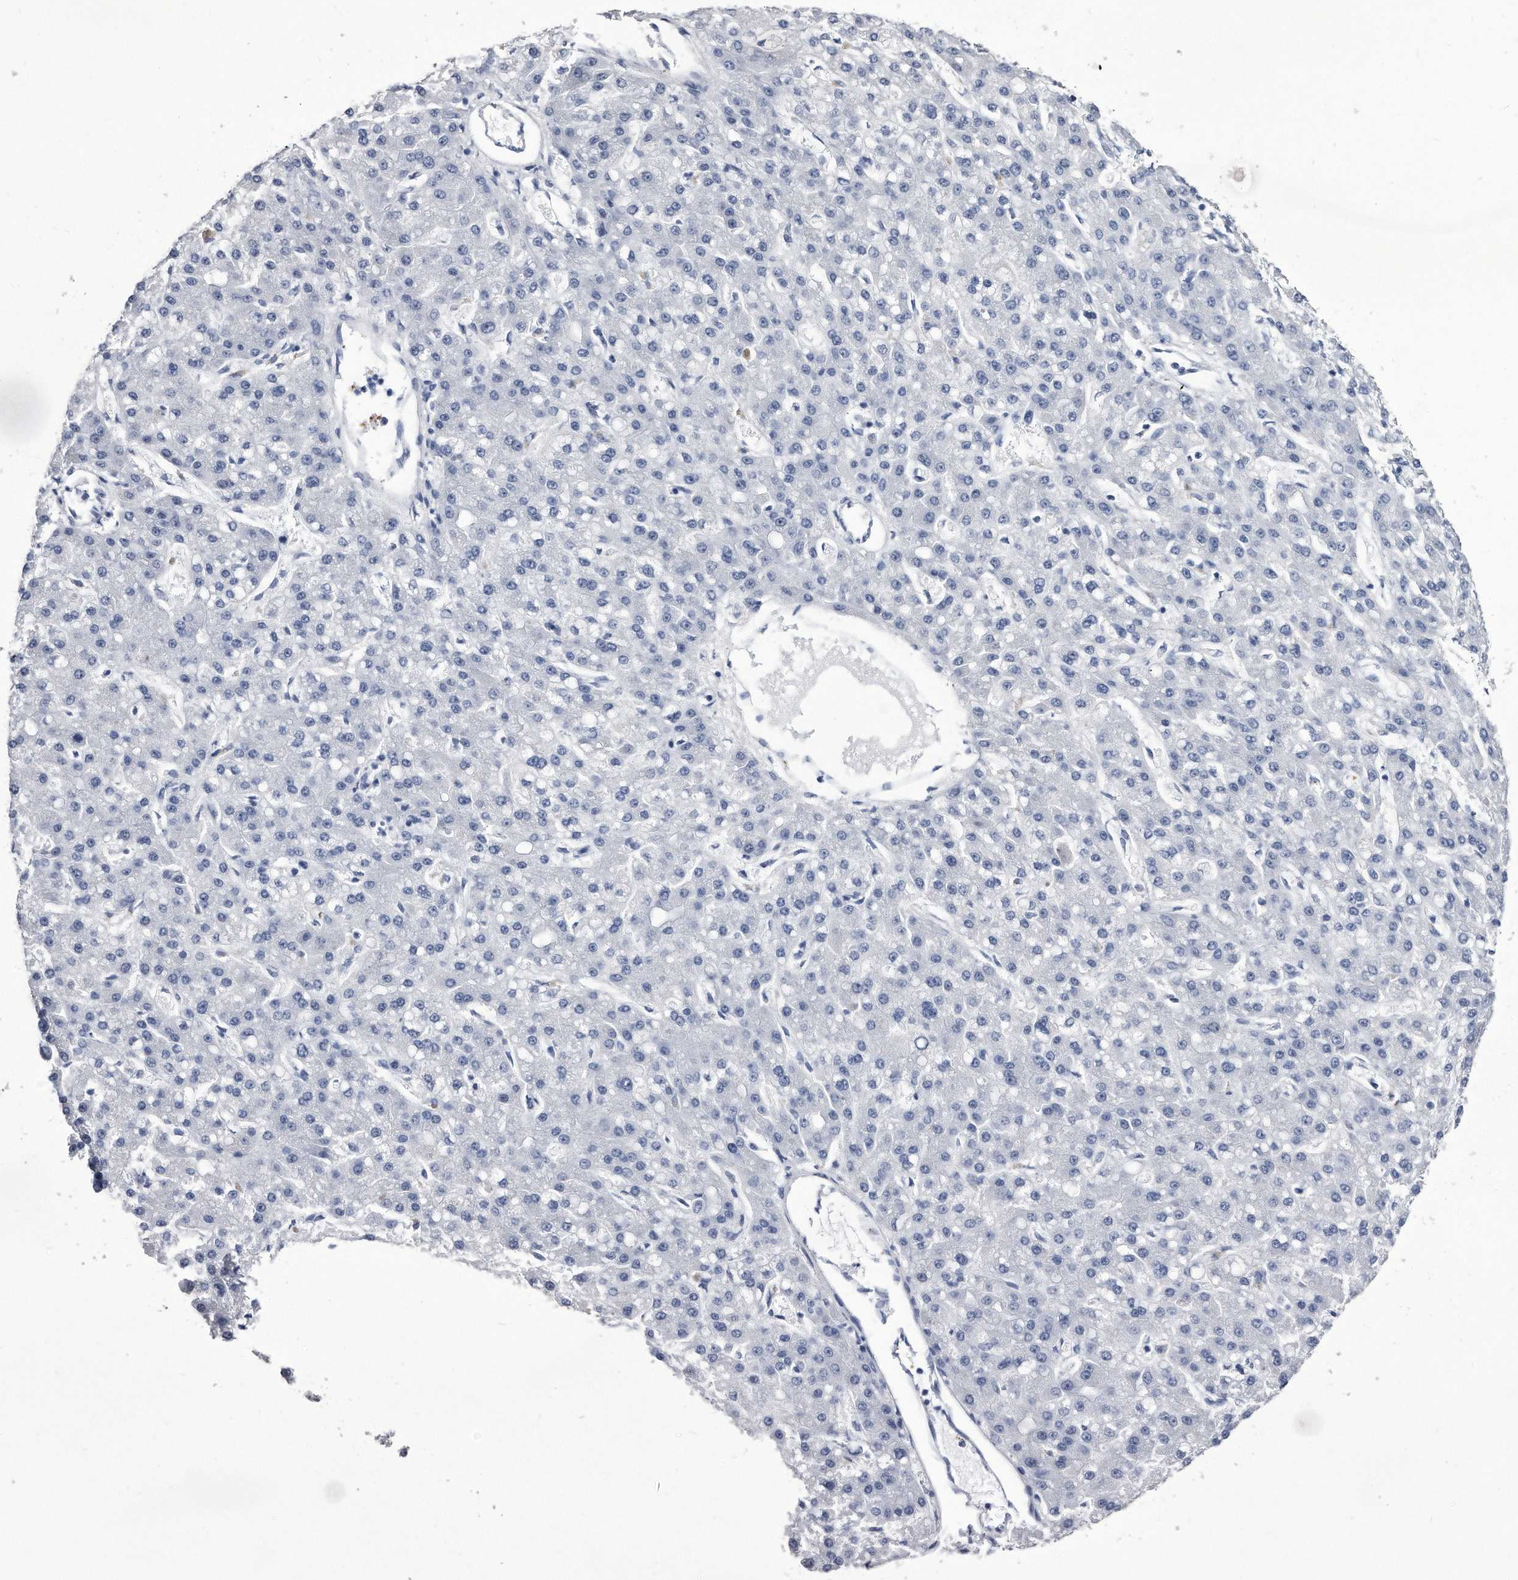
{"staining": {"intensity": "negative", "quantity": "none", "location": "none"}, "tissue": "liver cancer", "cell_type": "Tumor cells", "image_type": "cancer", "snomed": [{"axis": "morphology", "description": "Carcinoma, Hepatocellular, NOS"}, {"axis": "topography", "description": "Liver"}], "caption": "An immunohistochemistry (IHC) image of liver cancer is shown. There is no staining in tumor cells of liver cancer.", "gene": "KCTD8", "patient": {"sex": "male", "age": 67}}